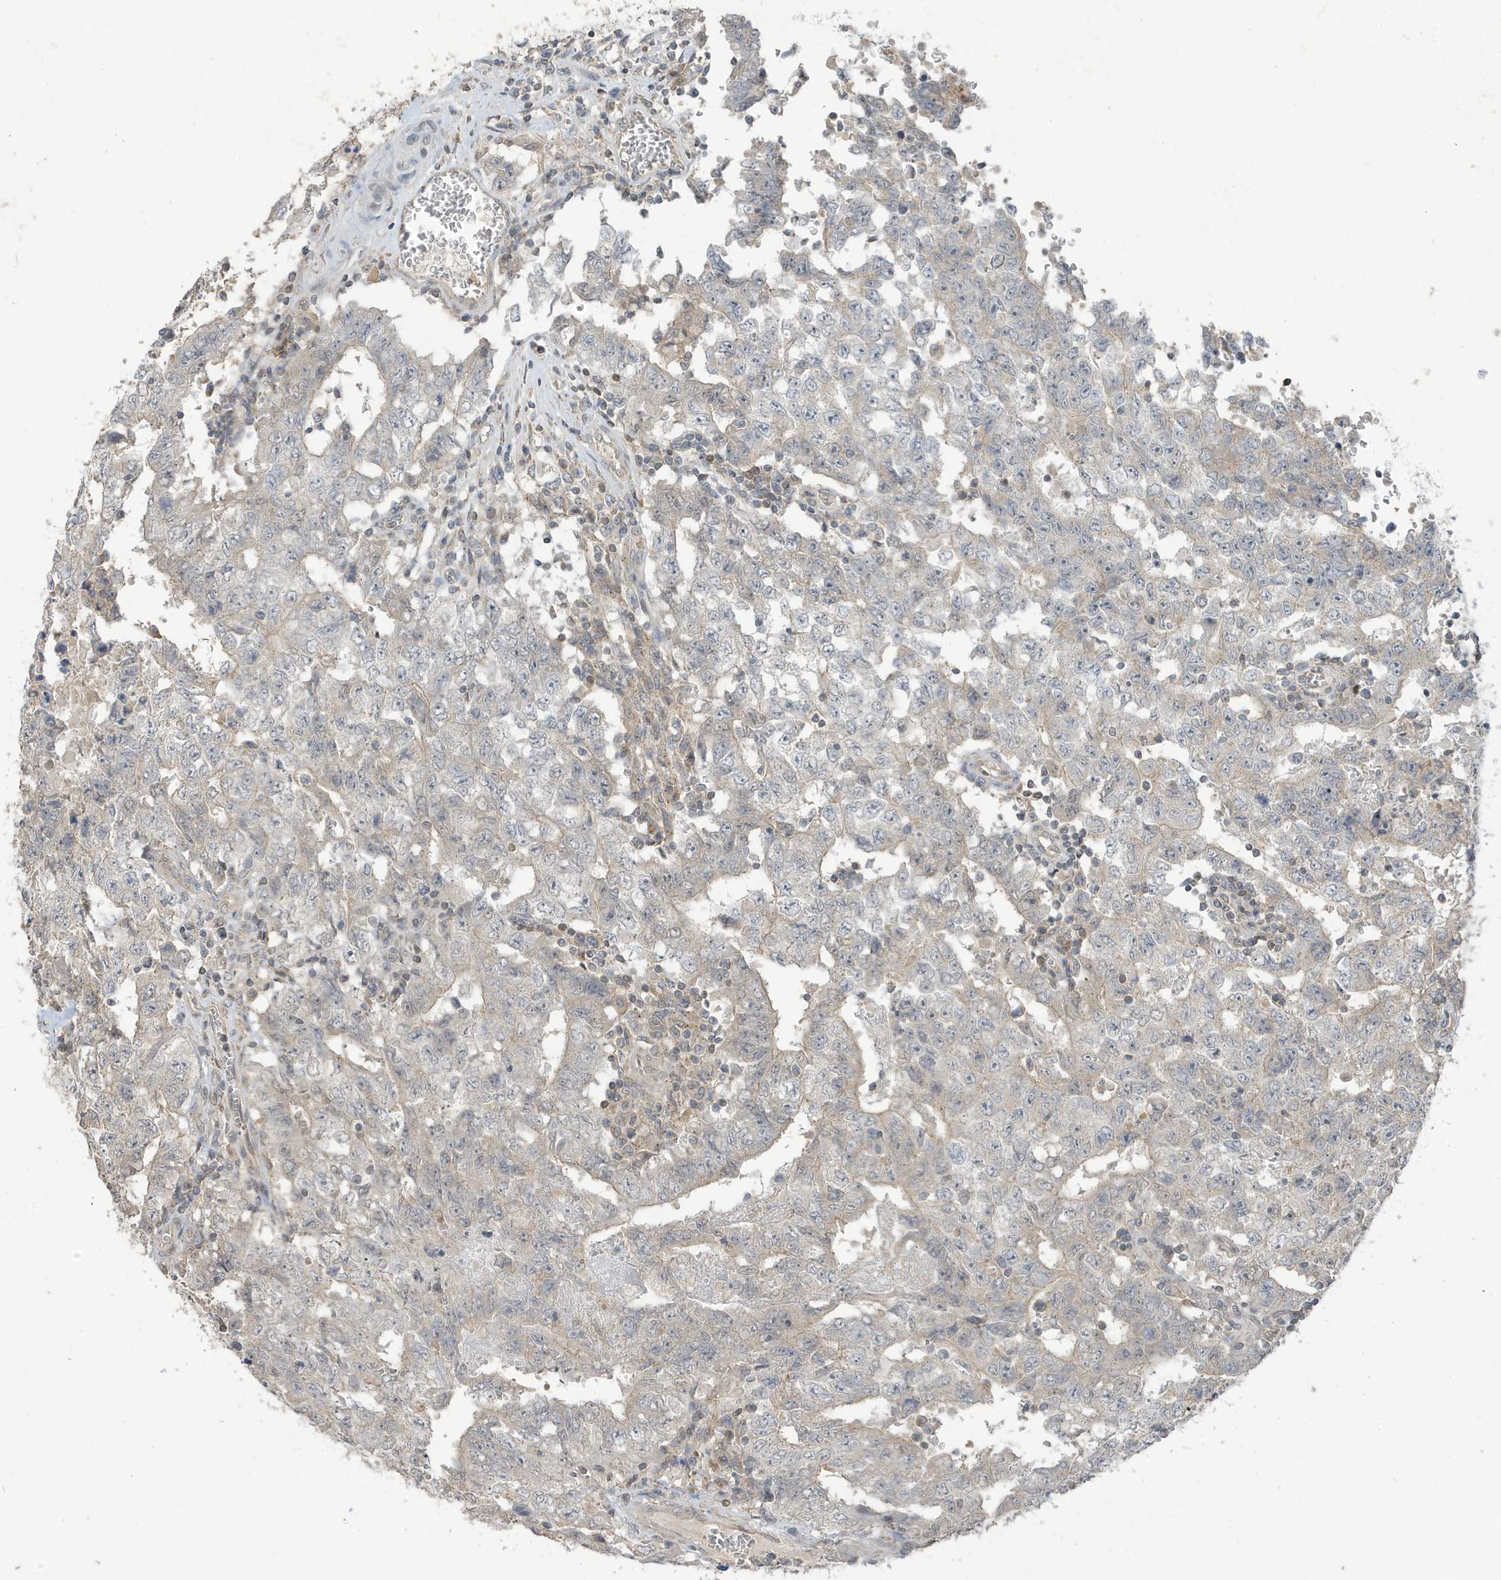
{"staining": {"intensity": "negative", "quantity": "none", "location": "none"}, "tissue": "testis cancer", "cell_type": "Tumor cells", "image_type": "cancer", "snomed": [{"axis": "morphology", "description": "Carcinoma, Embryonal, NOS"}, {"axis": "topography", "description": "Testis"}], "caption": "IHC histopathology image of embryonal carcinoma (testis) stained for a protein (brown), which shows no positivity in tumor cells.", "gene": "TAB3", "patient": {"sex": "male", "age": 26}}